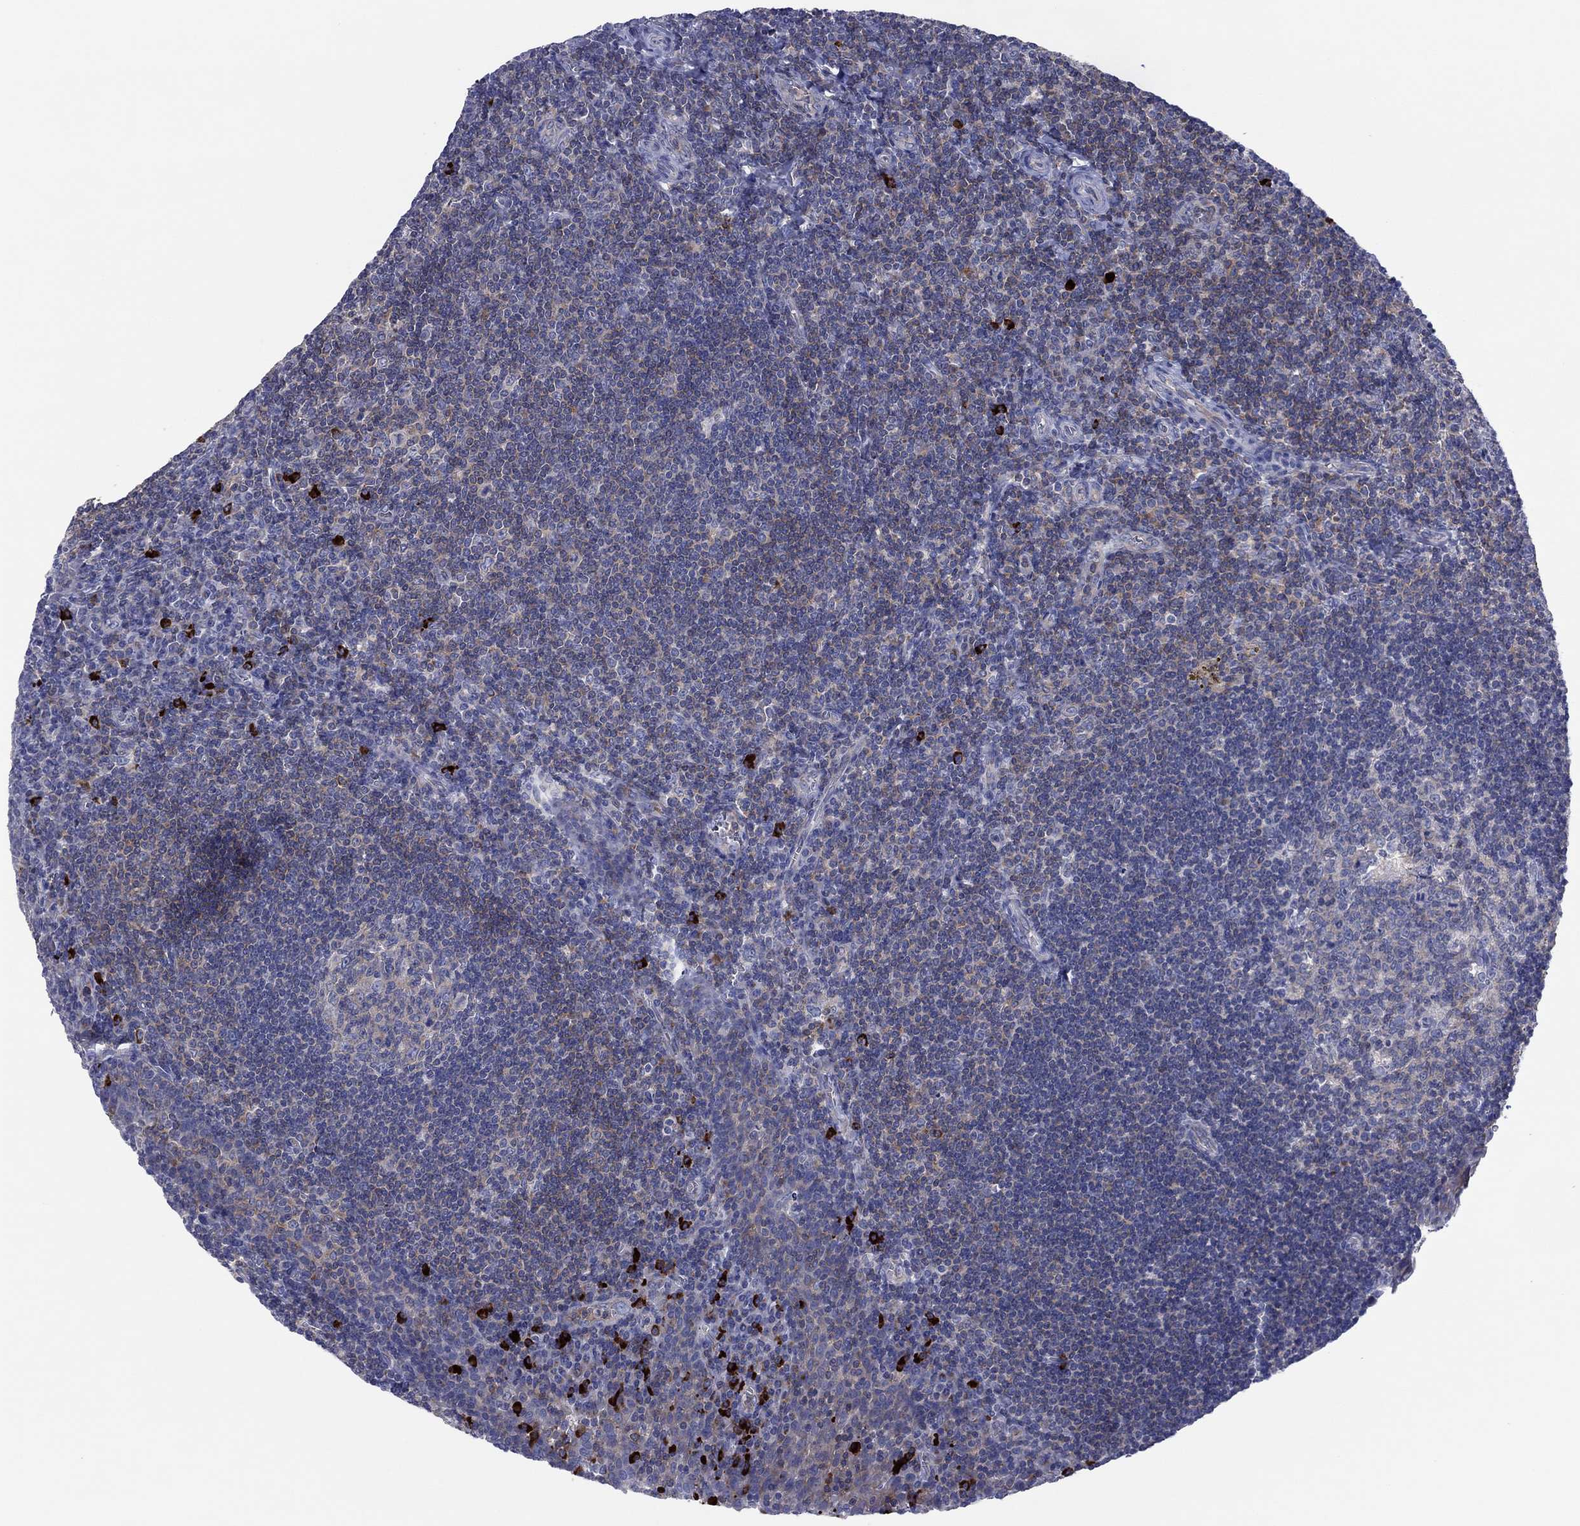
{"staining": {"intensity": "strong", "quantity": "<25%", "location": "cytoplasmic/membranous"}, "tissue": "tonsil", "cell_type": "Germinal center cells", "image_type": "normal", "snomed": [{"axis": "morphology", "description": "Normal tissue, NOS"}, {"axis": "morphology", "description": "Inflammation, NOS"}, {"axis": "topography", "description": "Tonsil"}], "caption": "Protein staining displays strong cytoplasmic/membranous staining in about <25% of germinal center cells in benign tonsil.", "gene": "PVR", "patient": {"sex": "female", "age": 31}}